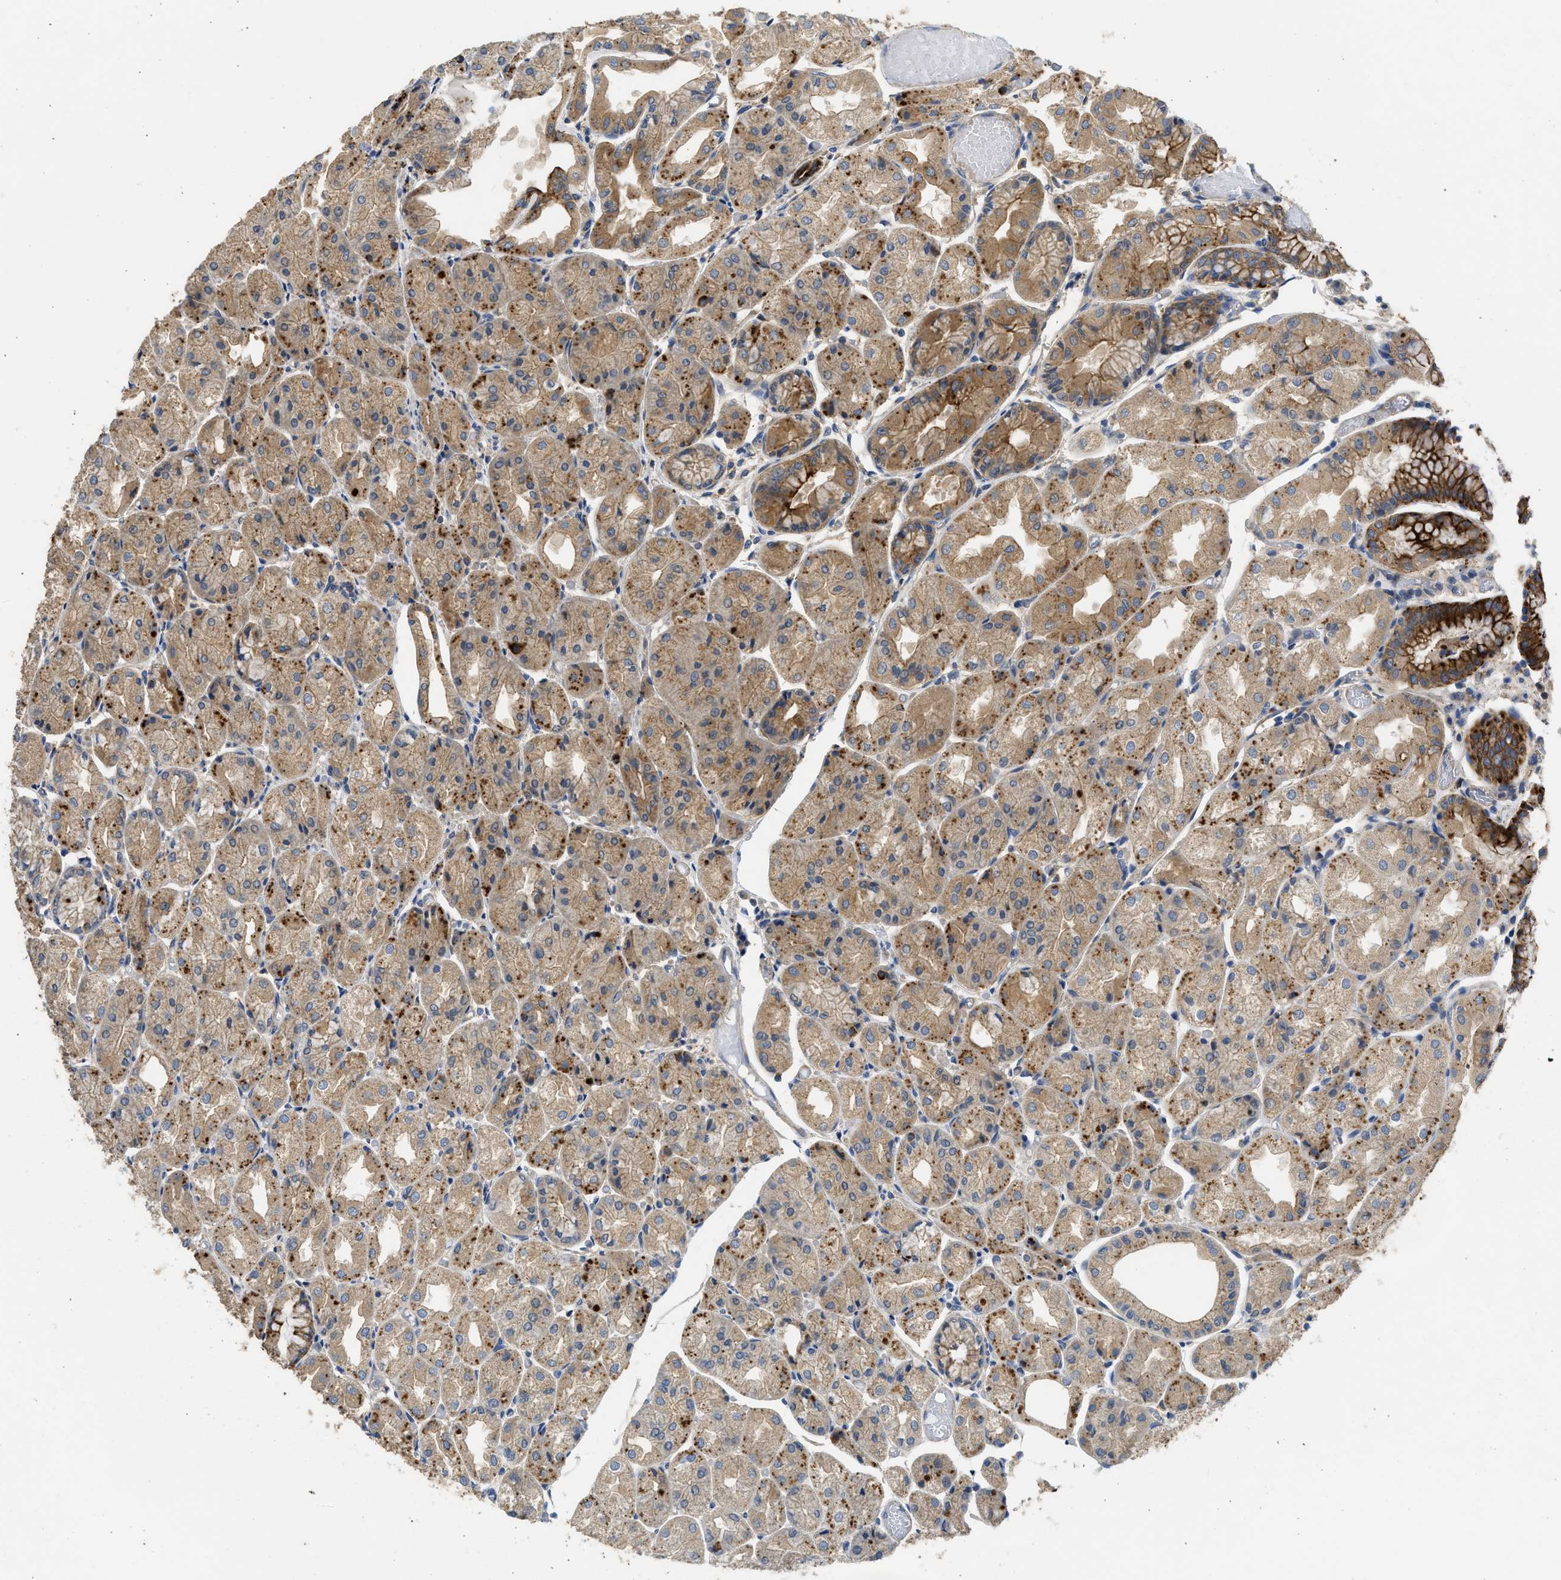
{"staining": {"intensity": "moderate", "quantity": ">75%", "location": "cytoplasmic/membranous"}, "tissue": "stomach", "cell_type": "Glandular cells", "image_type": "normal", "snomed": [{"axis": "morphology", "description": "Normal tissue, NOS"}, {"axis": "topography", "description": "Stomach, upper"}], "caption": "This photomicrograph shows benign stomach stained with immunohistochemistry to label a protein in brown. The cytoplasmic/membranous of glandular cells show moderate positivity for the protein. Nuclei are counter-stained blue.", "gene": "CSRNP2", "patient": {"sex": "male", "age": 72}}